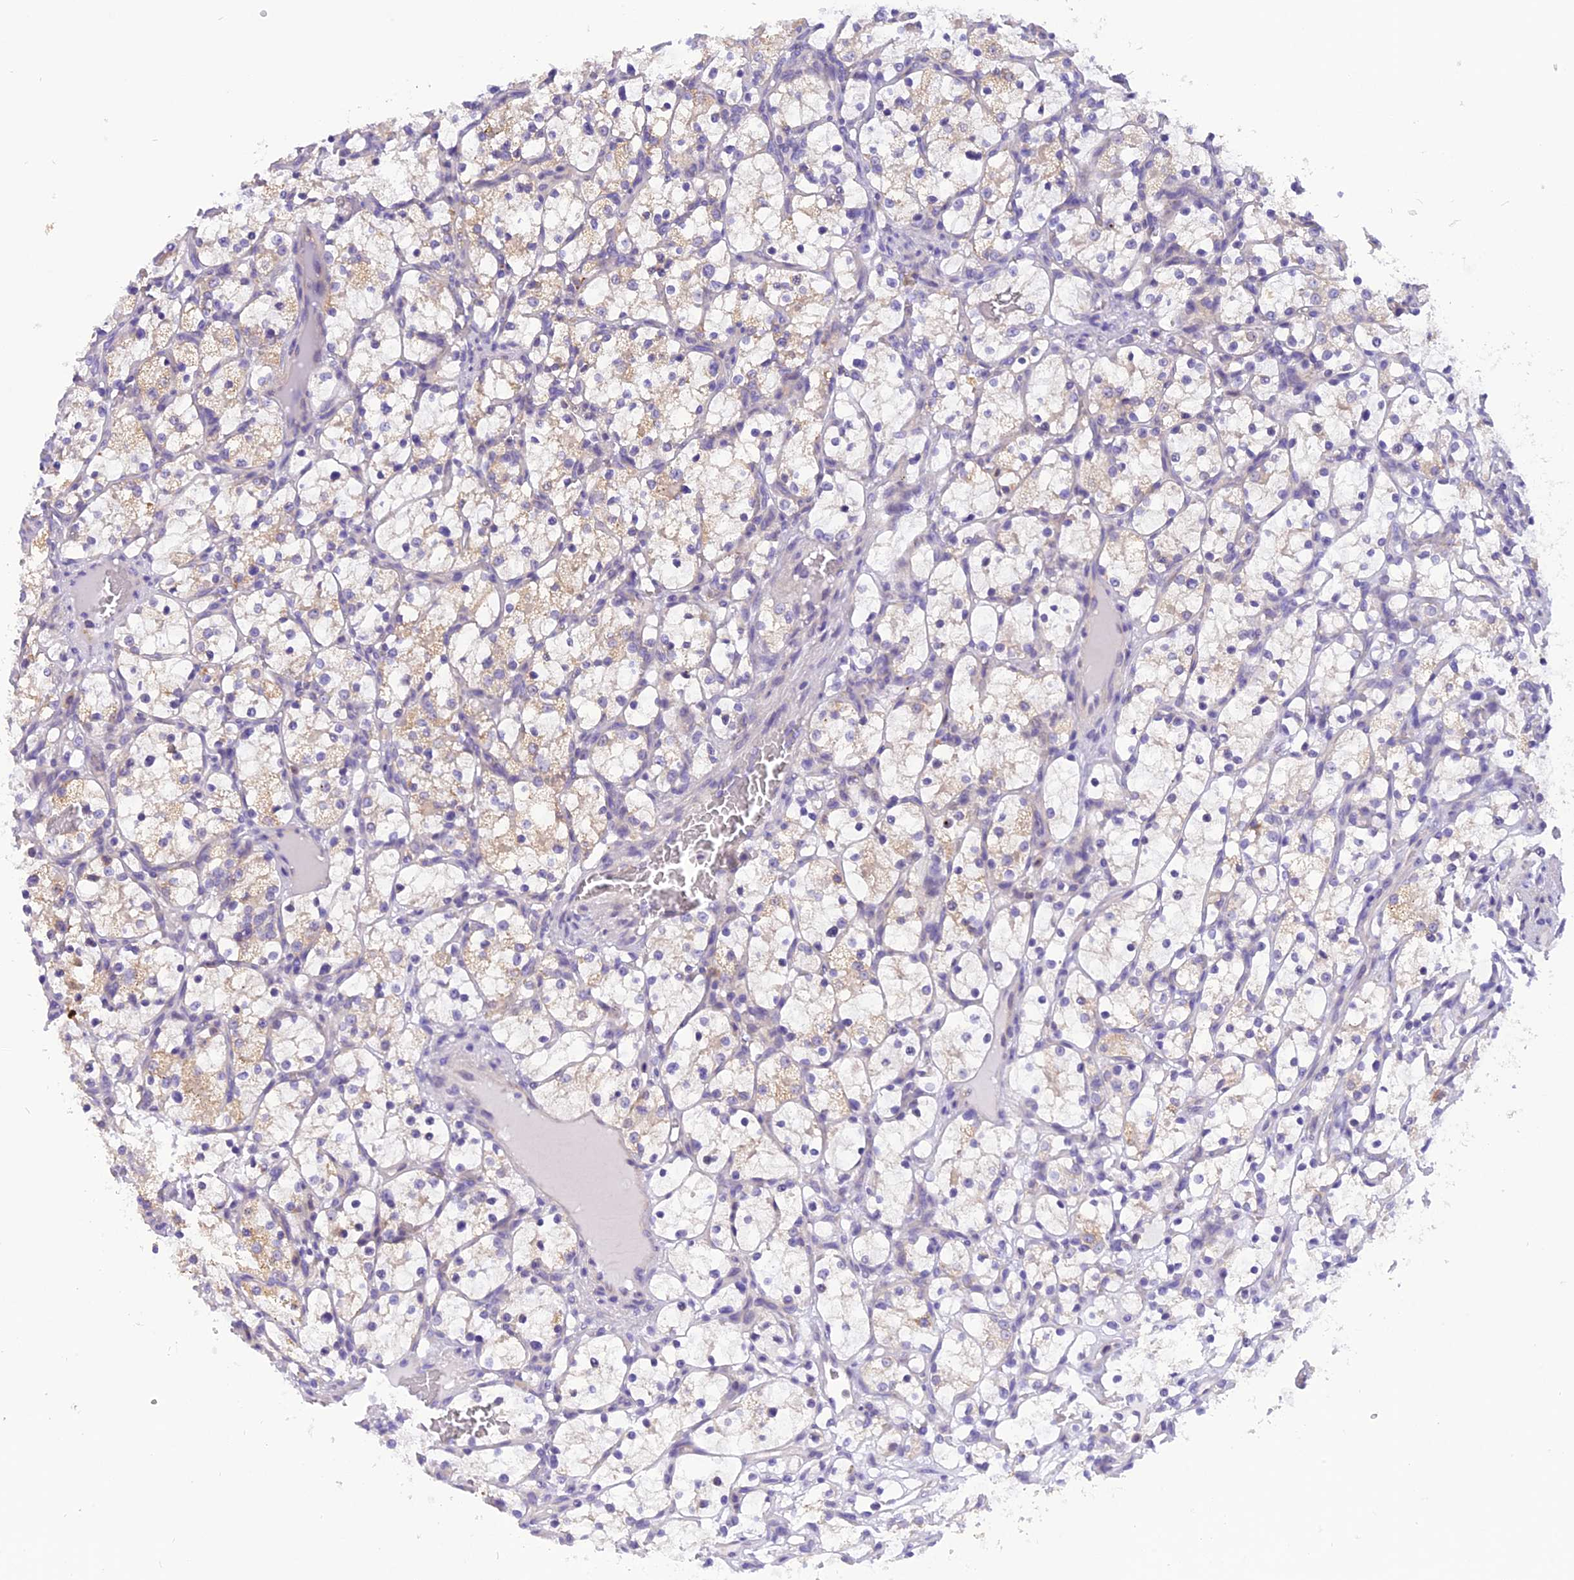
{"staining": {"intensity": "weak", "quantity": "<25%", "location": "cytoplasmic/membranous"}, "tissue": "renal cancer", "cell_type": "Tumor cells", "image_type": "cancer", "snomed": [{"axis": "morphology", "description": "Adenocarcinoma, NOS"}, {"axis": "topography", "description": "Kidney"}], "caption": "Human renal cancer (adenocarcinoma) stained for a protein using immunohistochemistry (IHC) reveals no positivity in tumor cells.", "gene": "TRIM3", "patient": {"sex": "female", "age": 69}}